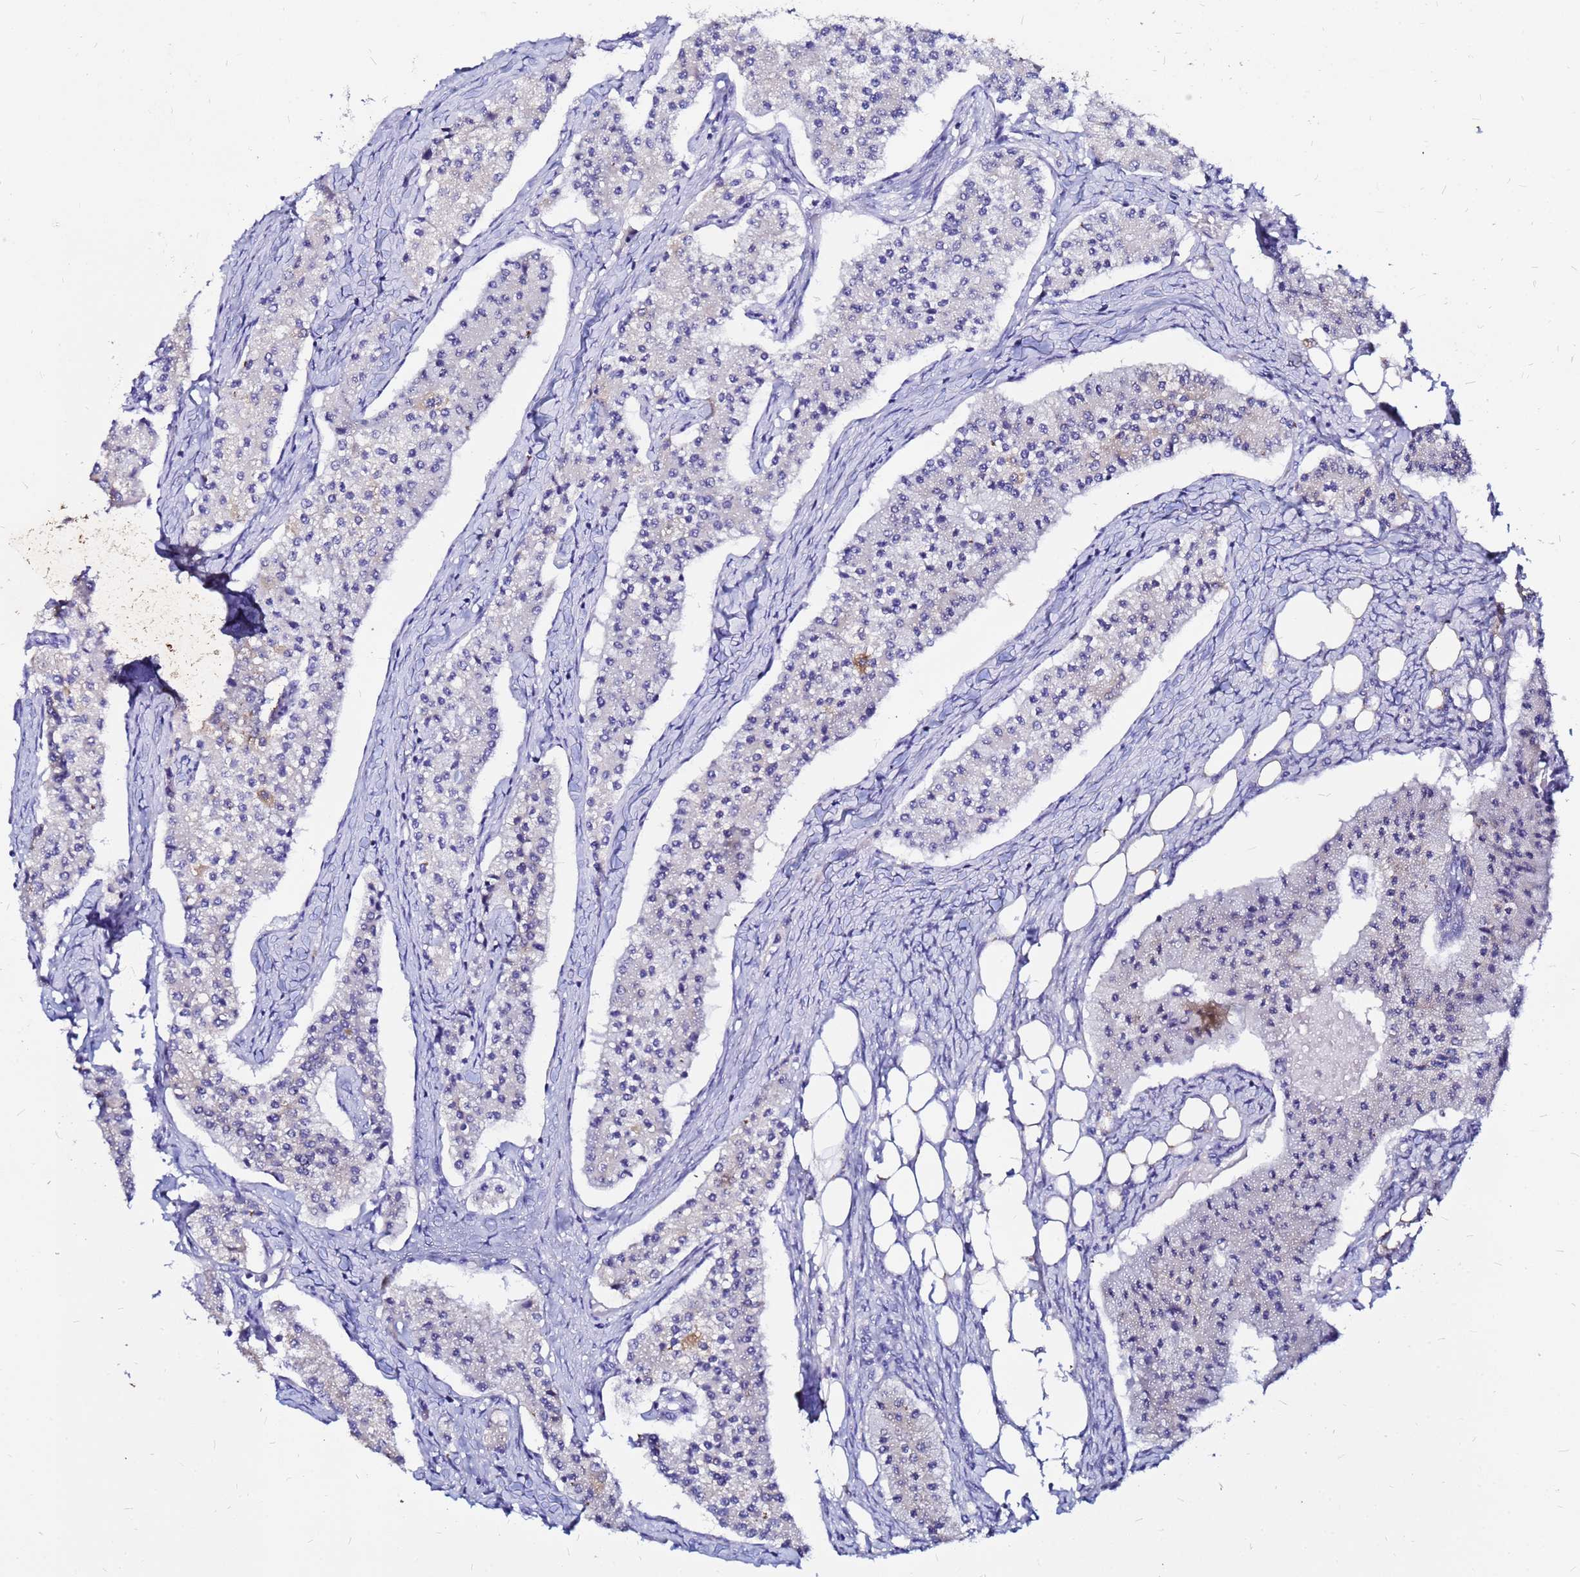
{"staining": {"intensity": "negative", "quantity": "none", "location": "none"}, "tissue": "carcinoid", "cell_type": "Tumor cells", "image_type": "cancer", "snomed": [{"axis": "morphology", "description": "Carcinoid, malignant, NOS"}, {"axis": "topography", "description": "Colon"}], "caption": "Histopathology image shows no protein positivity in tumor cells of carcinoid (malignant) tissue.", "gene": "FAM183A", "patient": {"sex": "female", "age": 52}}